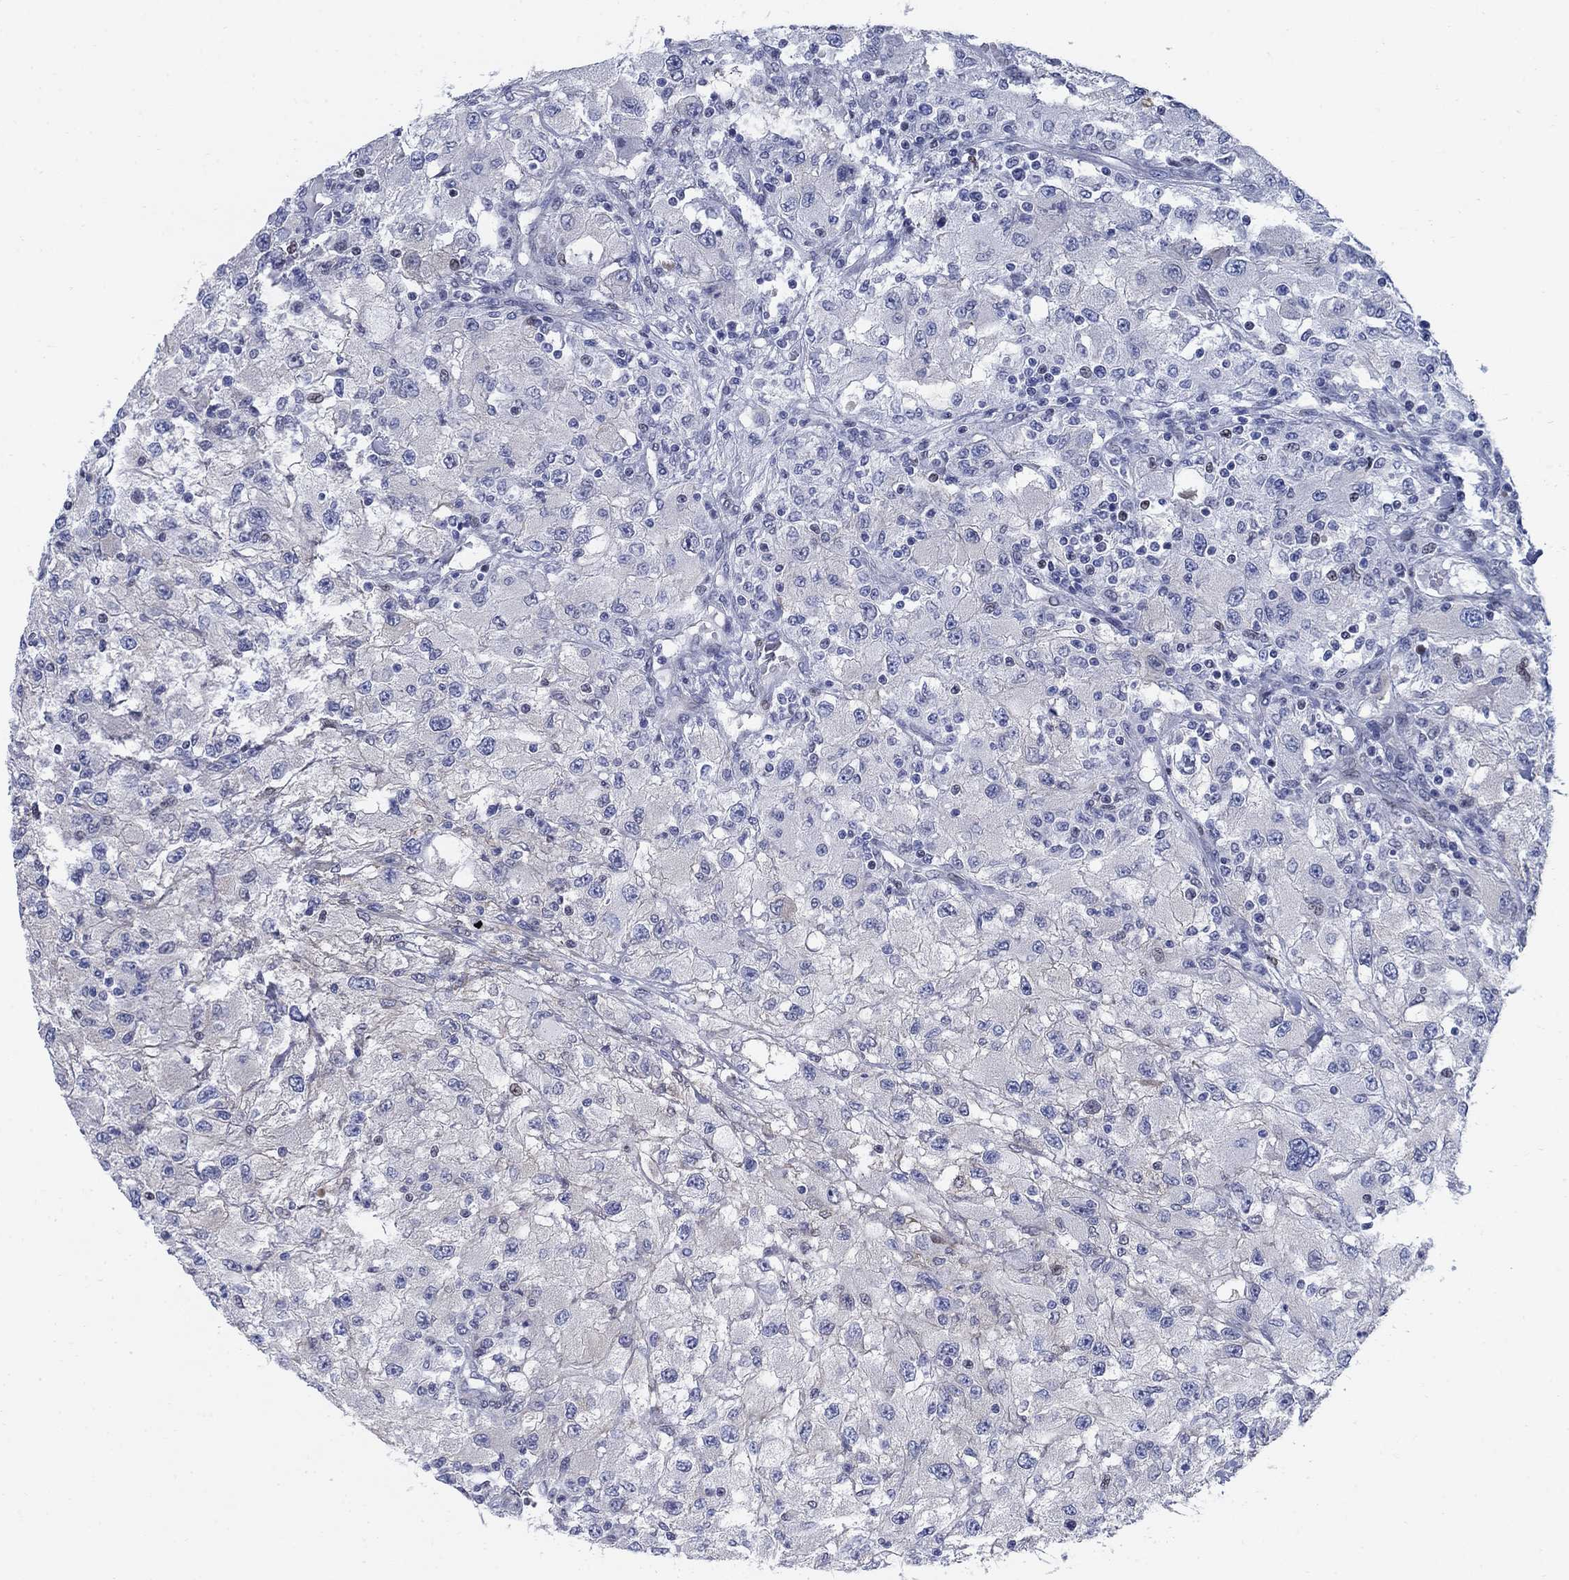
{"staining": {"intensity": "negative", "quantity": "none", "location": "none"}, "tissue": "renal cancer", "cell_type": "Tumor cells", "image_type": "cancer", "snomed": [{"axis": "morphology", "description": "Adenocarcinoma, NOS"}, {"axis": "topography", "description": "Kidney"}], "caption": "Tumor cells show no significant positivity in renal cancer.", "gene": "MYO3A", "patient": {"sex": "female", "age": 67}}